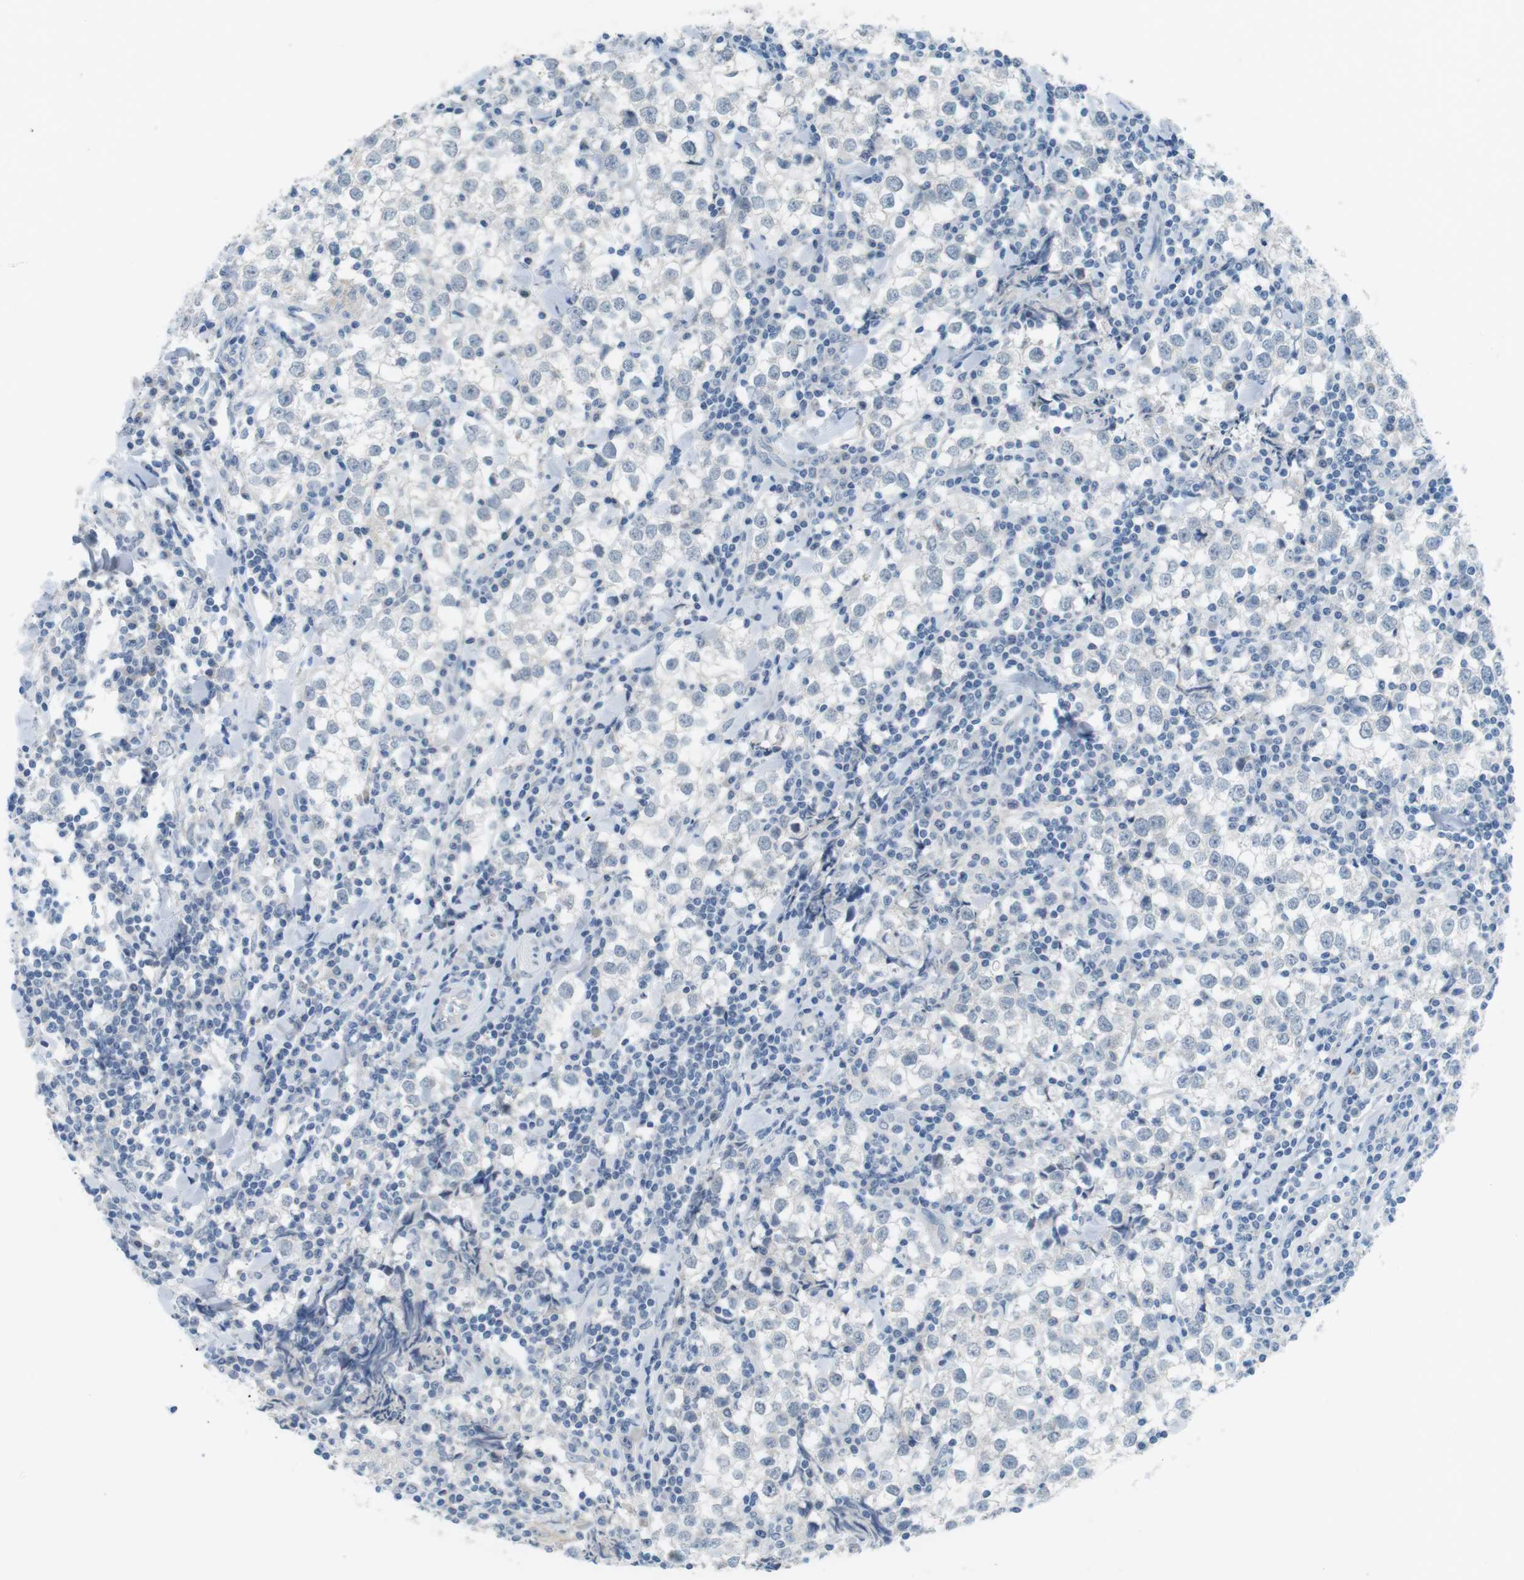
{"staining": {"intensity": "negative", "quantity": "none", "location": "none"}, "tissue": "testis cancer", "cell_type": "Tumor cells", "image_type": "cancer", "snomed": [{"axis": "morphology", "description": "Seminoma, NOS"}, {"axis": "morphology", "description": "Carcinoma, Embryonal, NOS"}, {"axis": "topography", "description": "Testis"}], "caption": "Testis cancer (embryonal carcinoma) stained for a protein using immunohistochemistry (IHC) exhibits no staining tumor cells.", "gene": "MUC5B", "patient": {"sex": "male", "age": 36}}